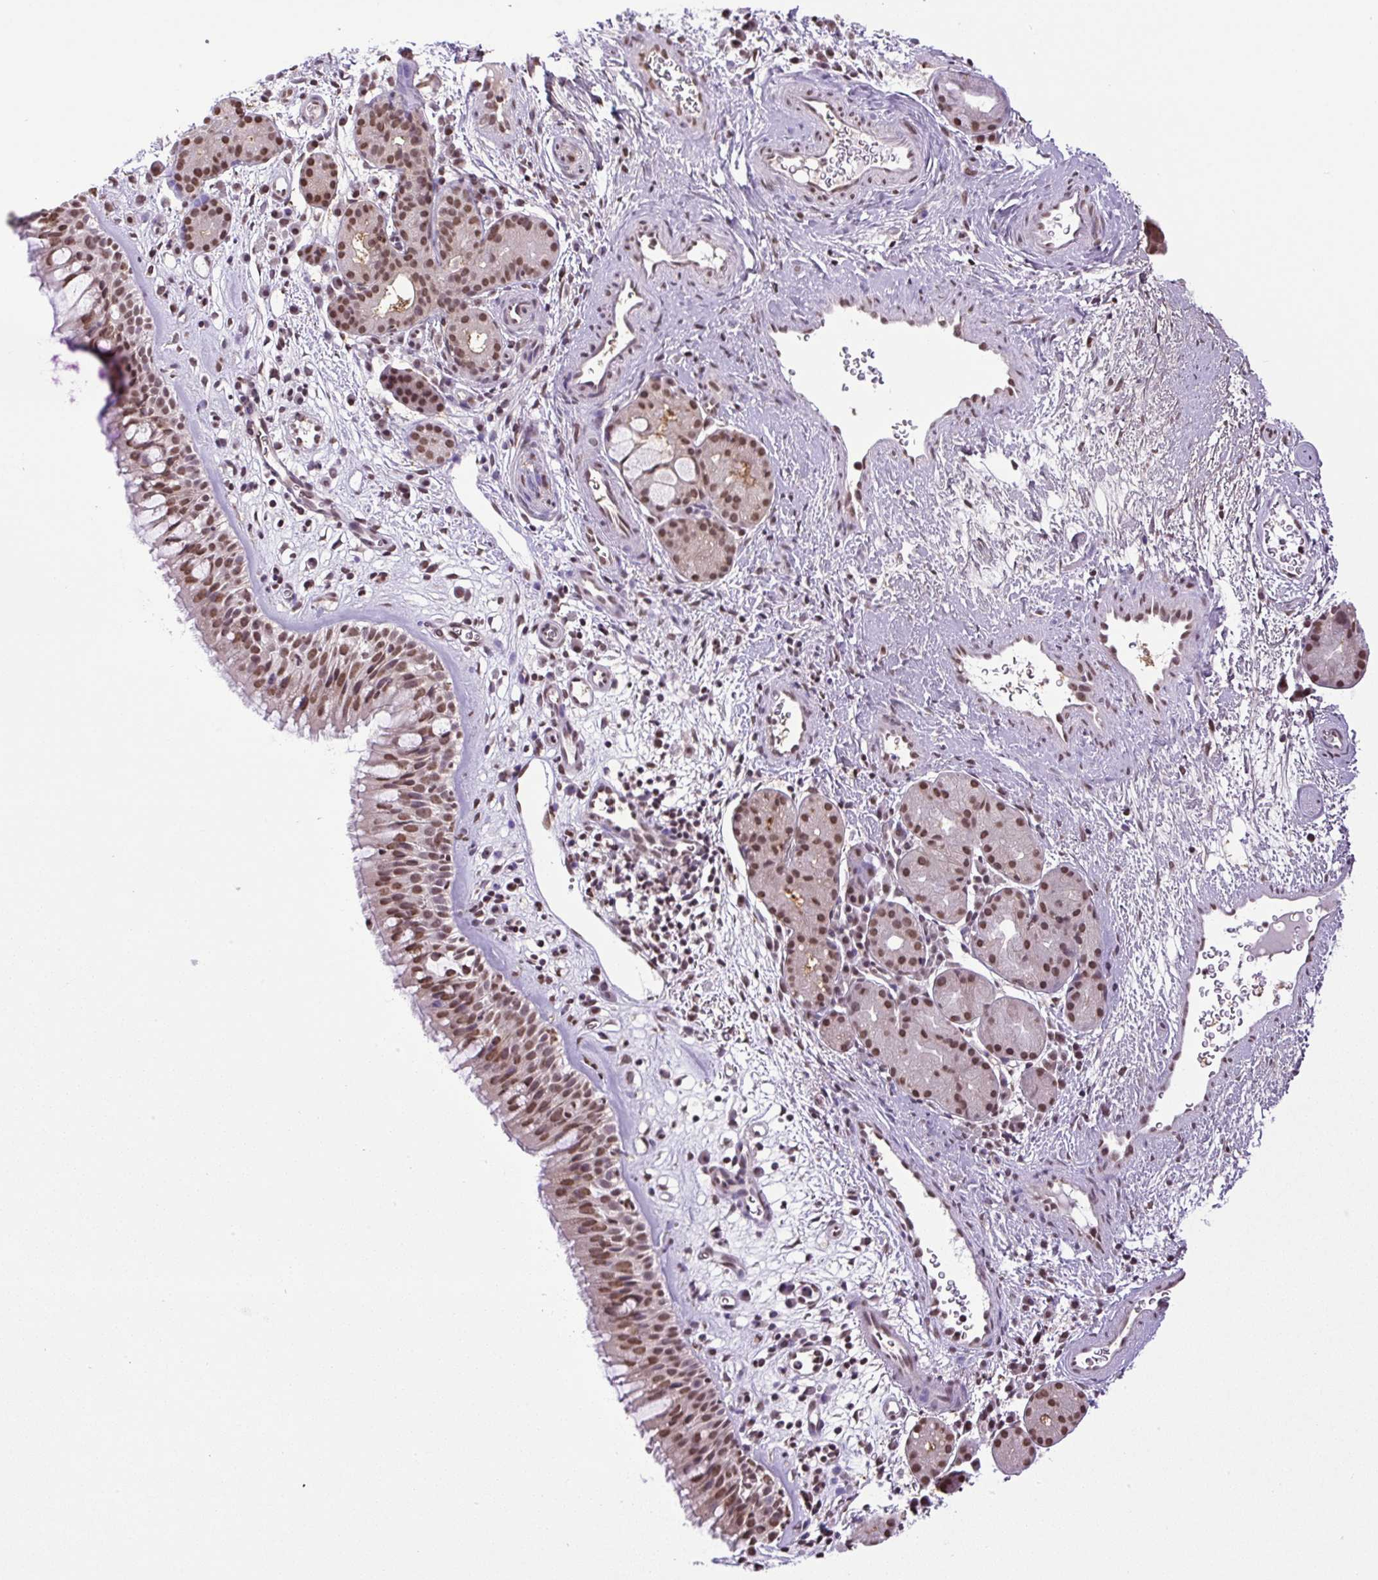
{"staining": {"intensity": "moderate", "quantity": "25%-75%", "location": "nuclear"}, "tissue": "nasopharynx", "cell_type": "Respiratory epithelial cells", "image_type": "normal", "snomed": [{"axis": "morphology", "description": "Normal tissue, NOS"}, {"axis": "topography", "description": "Nasopharynx"}], "caption": "Respiratory epithelial cells reveal medium levels of moderate nuclear positivity in about 25%-75% of cells in normal human nasopharynx.", "gene": "SGTA", "patient": {"sex": "male", "age": 65}}